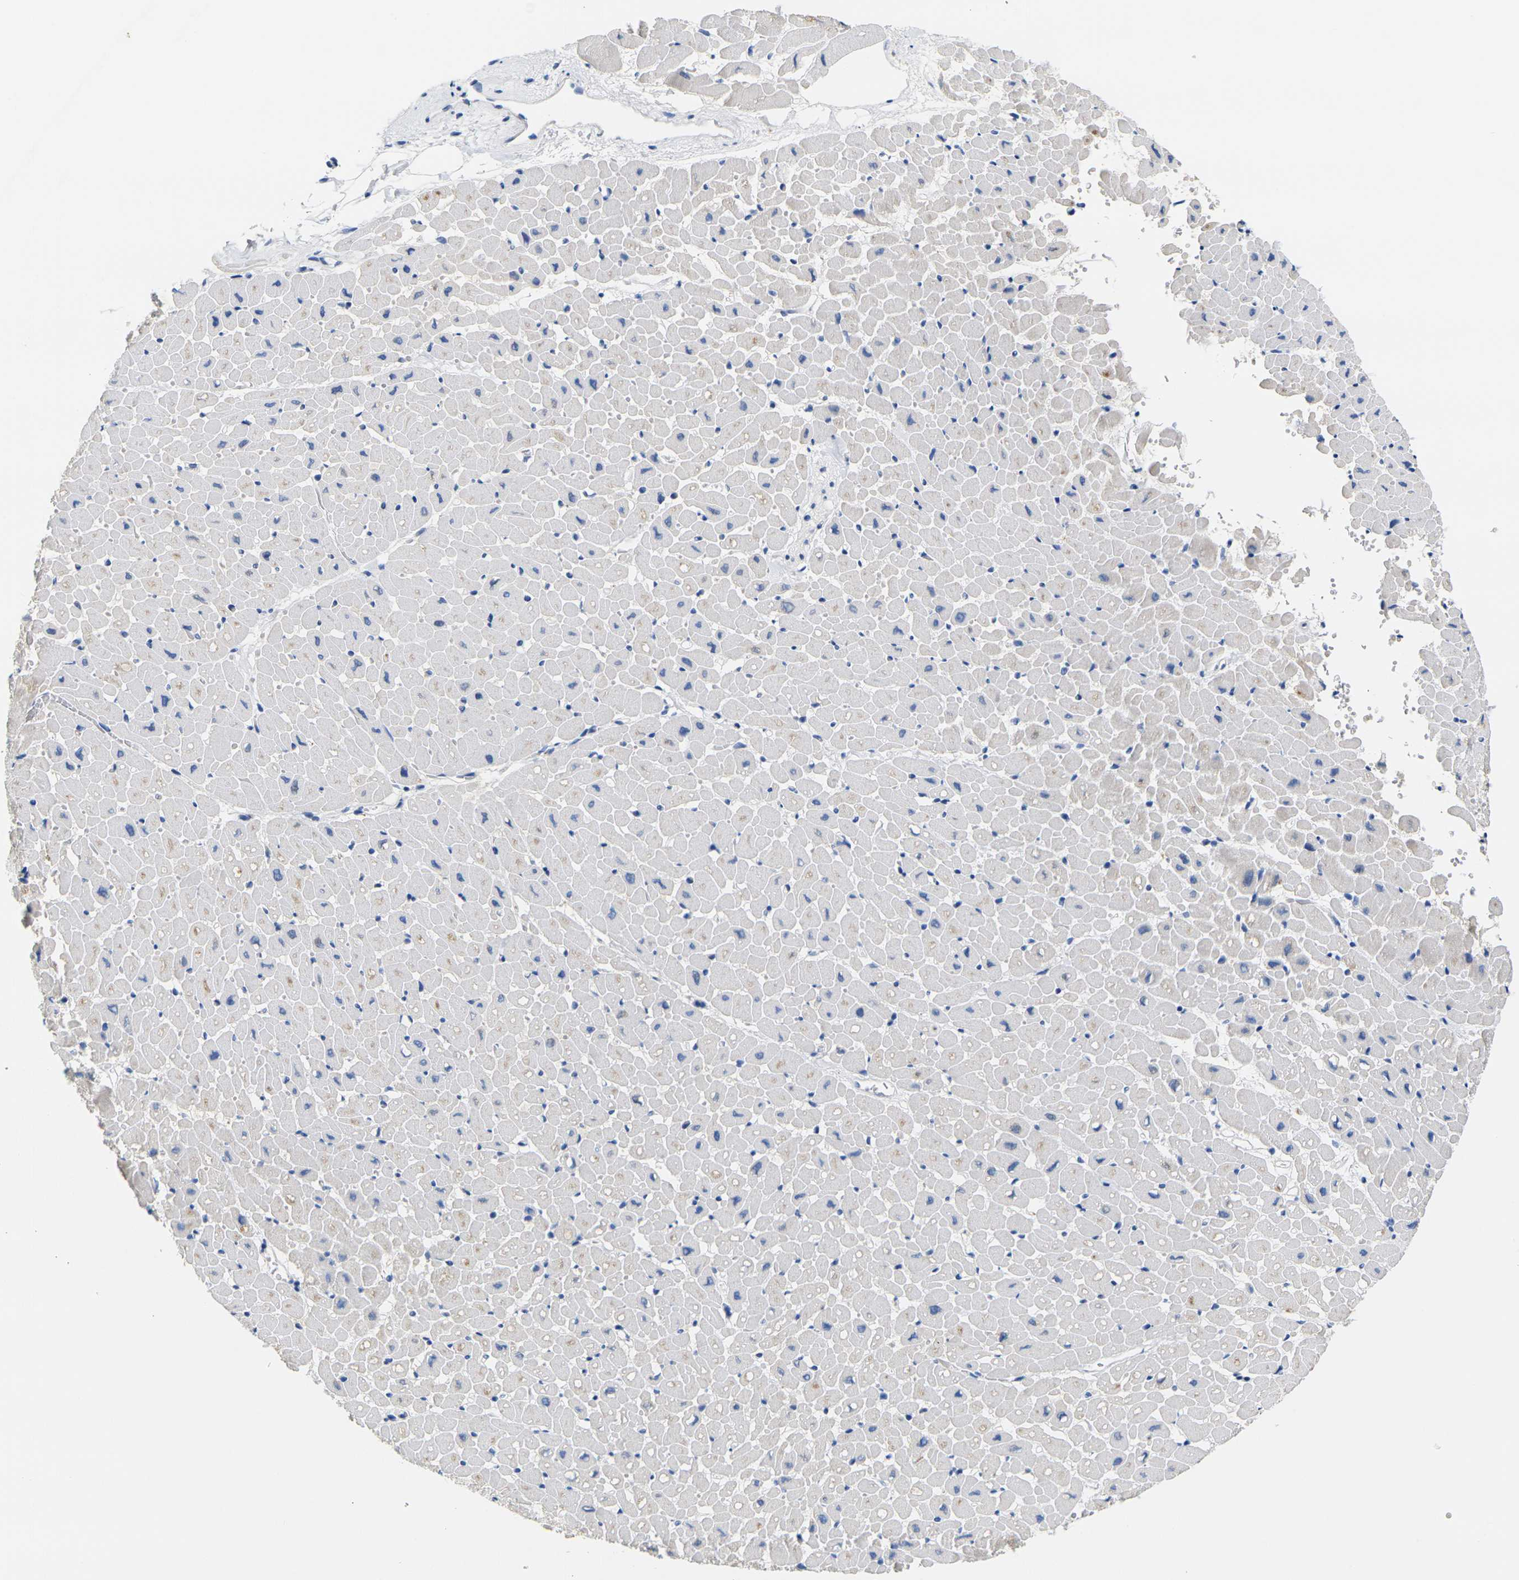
{"staining": {"intensity": "weak", "quantity": "<25%", "location": "cytoplasmic/membranous"}, "tissue": "heart muscle", "cell_type": "Cardiomyocytes", "image_type": "normal", "snomed": [{"axis": "morphology", "description": "Normal tissue, NOS"}, {"axis": "topography", "description": "Heart"}], "caption": "Histopathology image shows no protein staining in cardiomyocytes of unremarkable heart muscle.", "gene": "NOCT", "patient": {"sex": "male", "age": 45}}